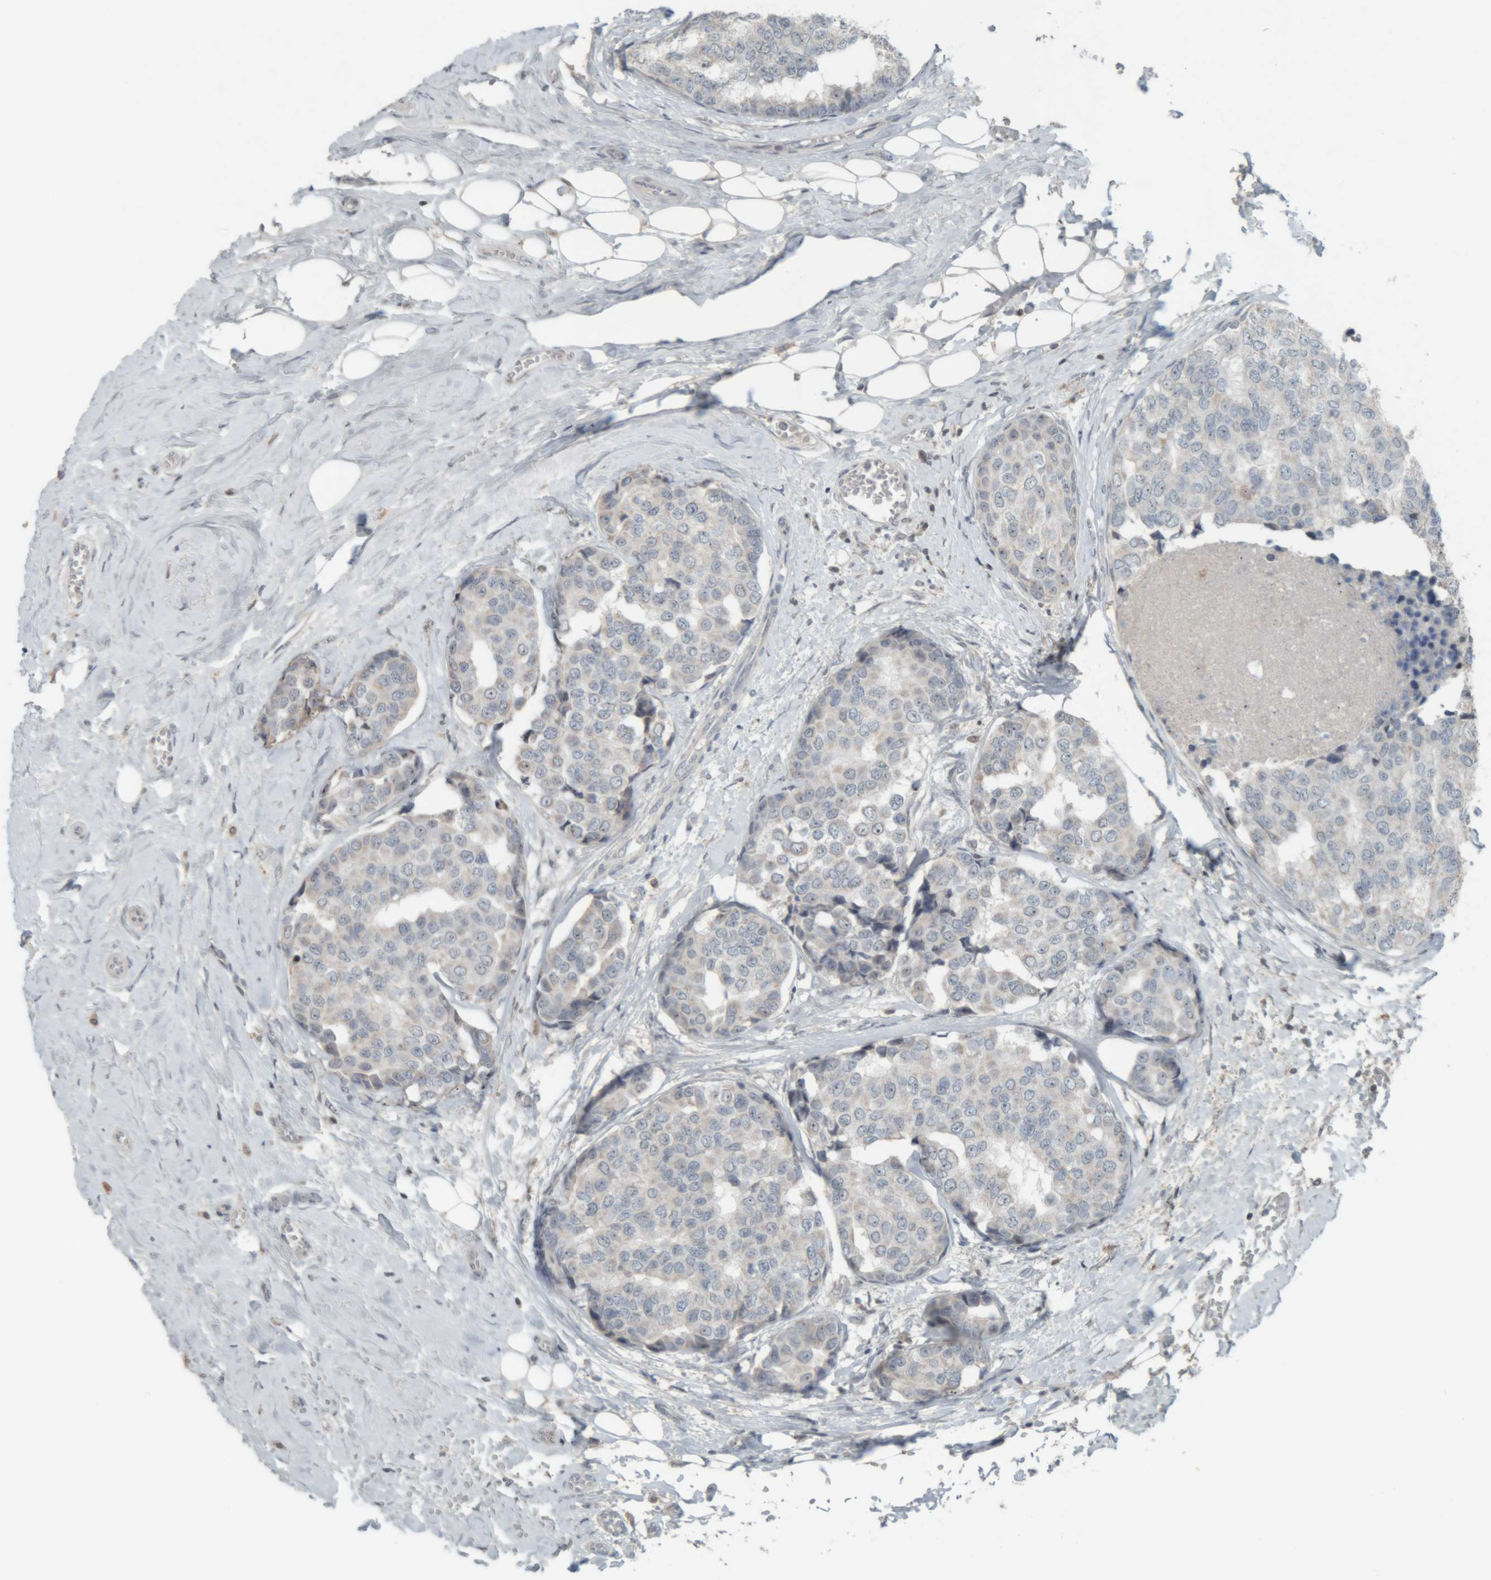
{"staining": {"intensity": "weak", "quantity": "25%-75%", "location": "cytoplasmic/membranous,nuclear"}, "tissue": "breast cancer", "cell_type": "Tumor cells", "image_type": "cancer", "snomed": [{"axis": "morphology", "description": "Normal tissue, NOS"}, {"axis": "morphology", "description": "Duct carcinoma"}, {"axis": "topography", "description": "Breast"}], "caption": "IHC image of invasive ductal carcinoma (breast) stained for a protein (brown), which exhibits low levels of weak cytoplasmic/membranous and nuclear positivity in approximately 25%-75% of tumor cells.", "gene": "RPF1", "patient": {"sex": "female", "age": 43}}